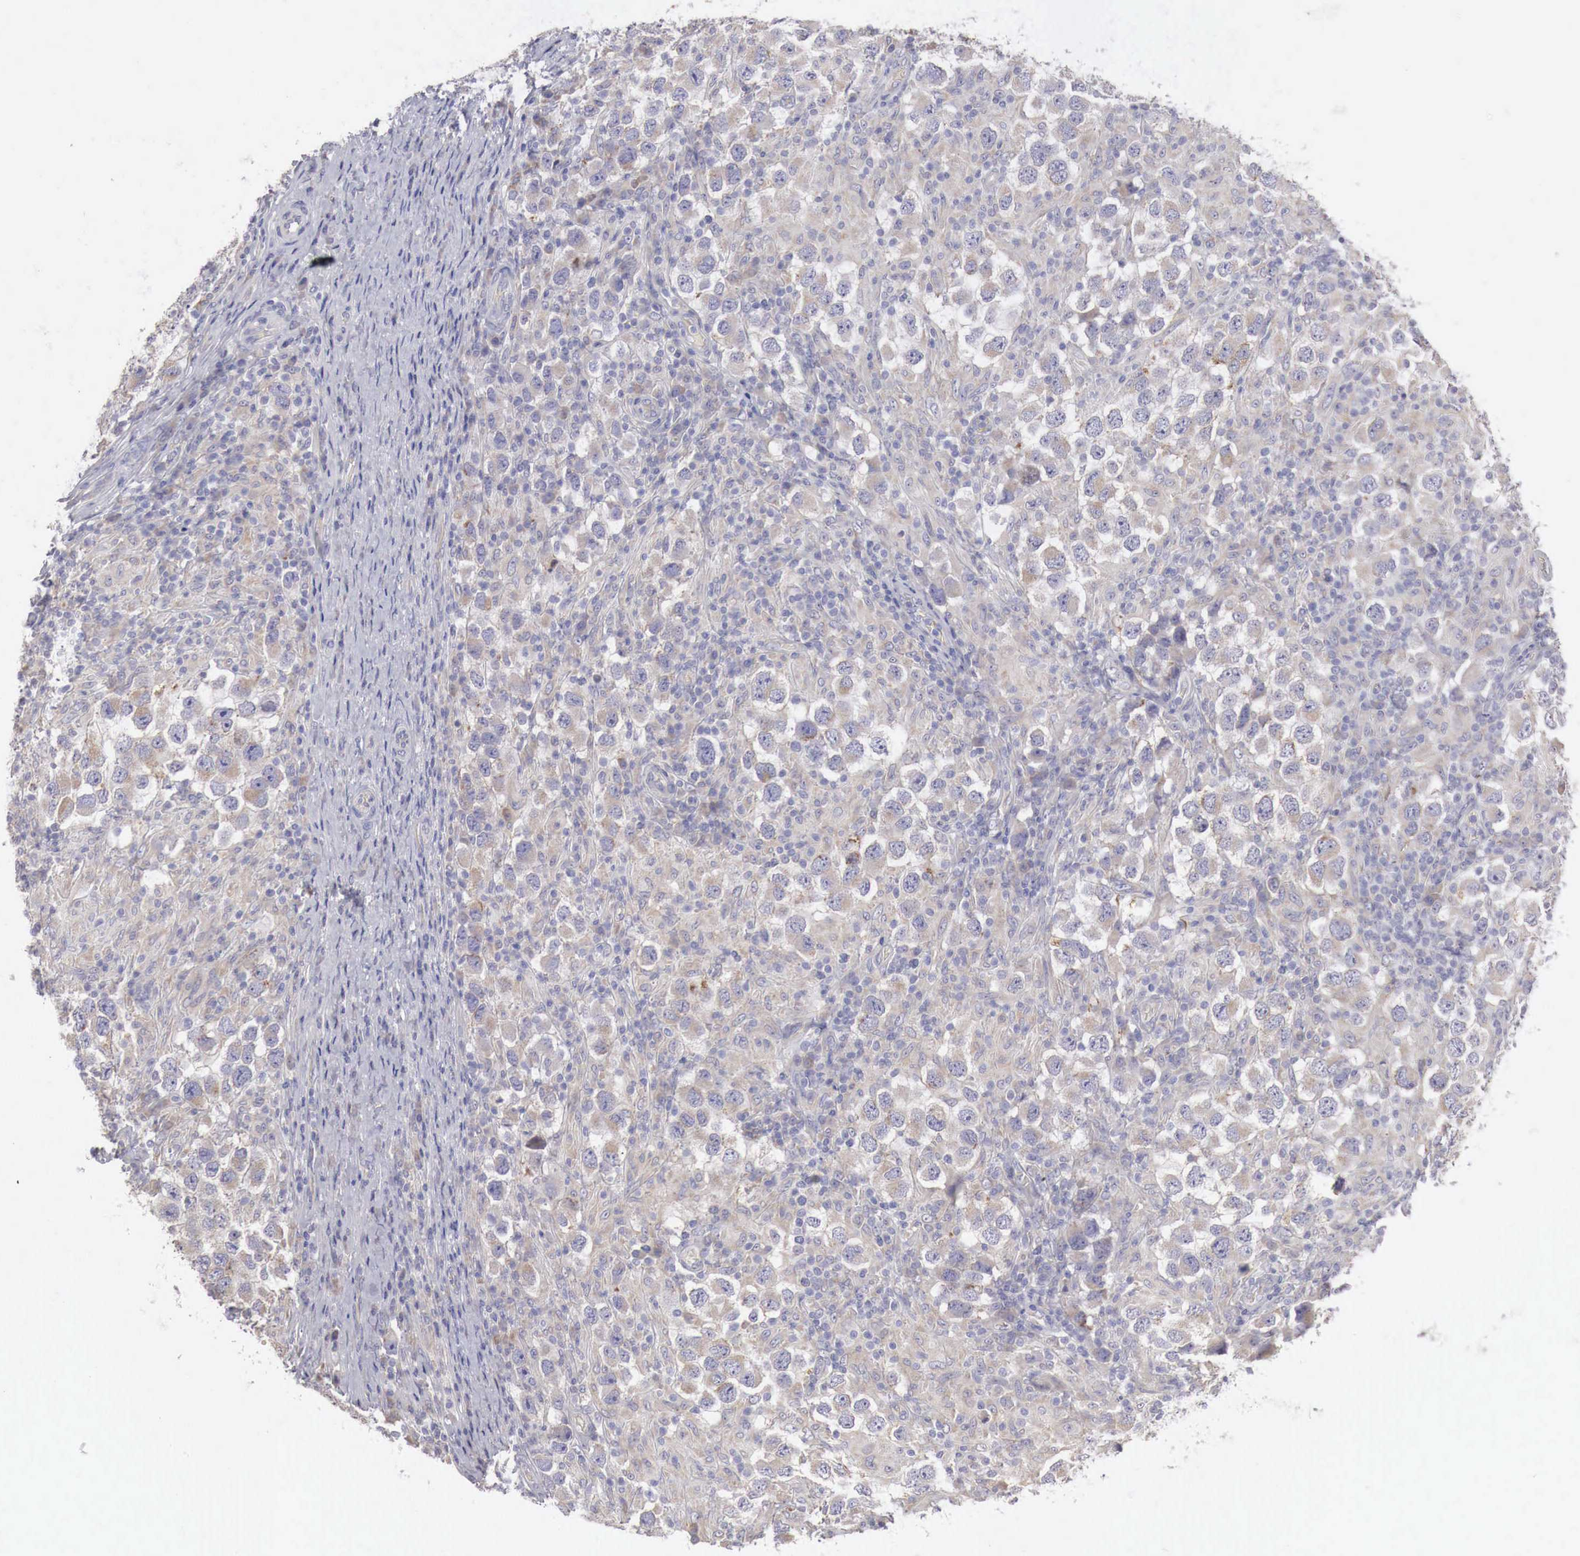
{"staining": {"intensity": "weak", "quantity": ">75%", "location": "cytoplasmic/membranous"}, "tissue": "testis cancer", "cell_type": "Tumor cells", "image_type": "cancer", "snomed": [{"axis": "morphology", "description": "Carcinoma, Embryonal, NOS"}, {"axis": "topography", "description": "Testis"}], "caption": "Immunohistochemistry image of testis cancer stained for a protein (brown), which demonstrates low levels of weak cytoplasmic/membranous staining in about >75% of tumor cells.", "gene": "NSDHL", "patient": {"sex": "male", "age": 21}}